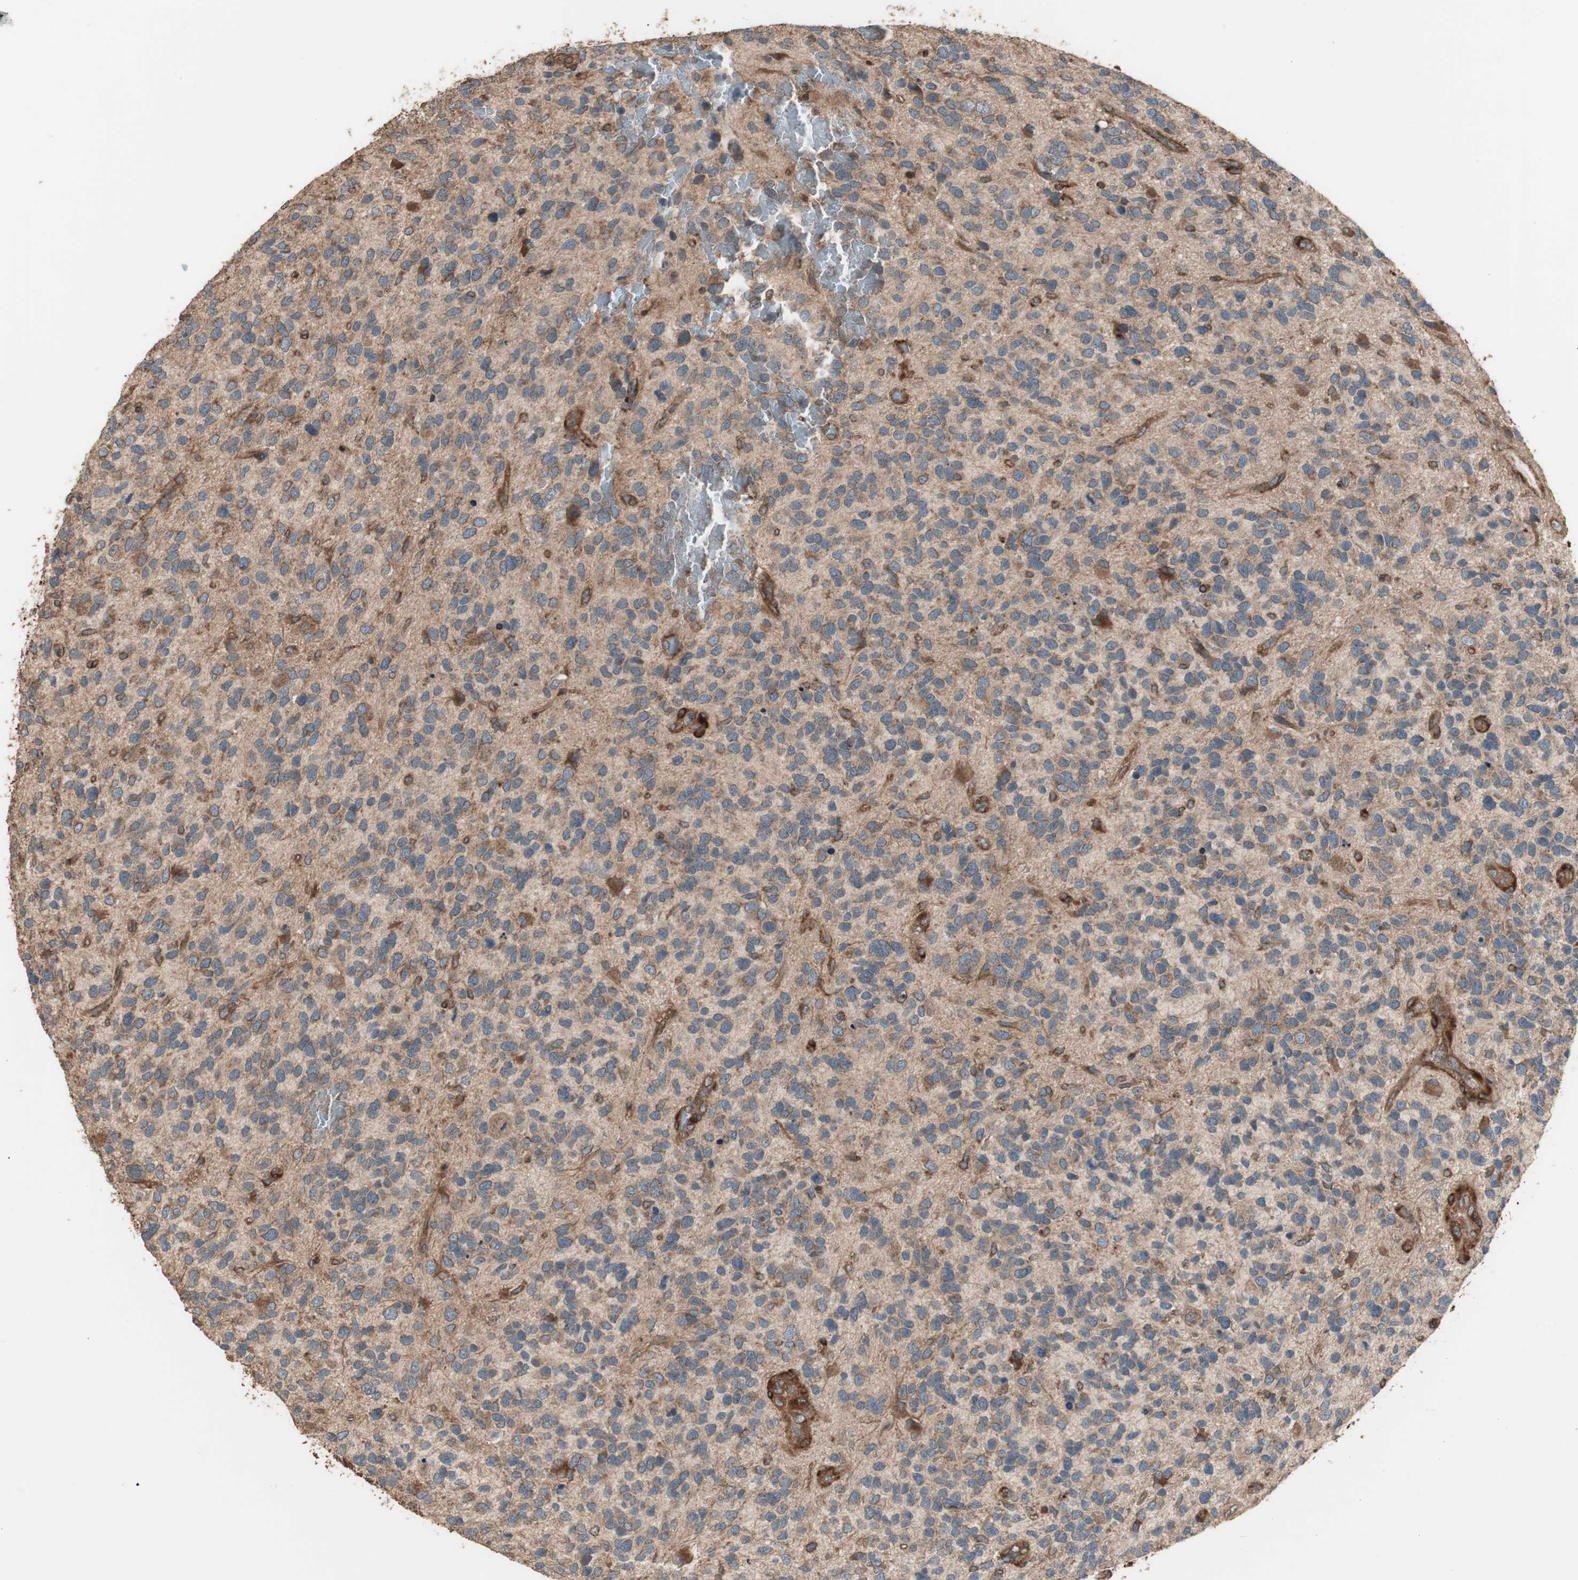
{"staining": {"intensity": "moderate", "quantity": "25%-75%", "location": "cytoplasmic/membranous"}, "tissue": "glioma", "cell_type": "Tumor cells", "image_type": "cancer", "snomed": [{"axis": "morphology", "description": "Glioma, malignant, High grade"}, {"axis": "topography", "description": "Brain"}], "caption": "Tumor cells display moderate cytoplasmic/membranous staining in about 25%-75% of cells in malignant glioma (high-grade).", "gene": "LZTS1", "patient": {"sex": "female", "age": 58}}